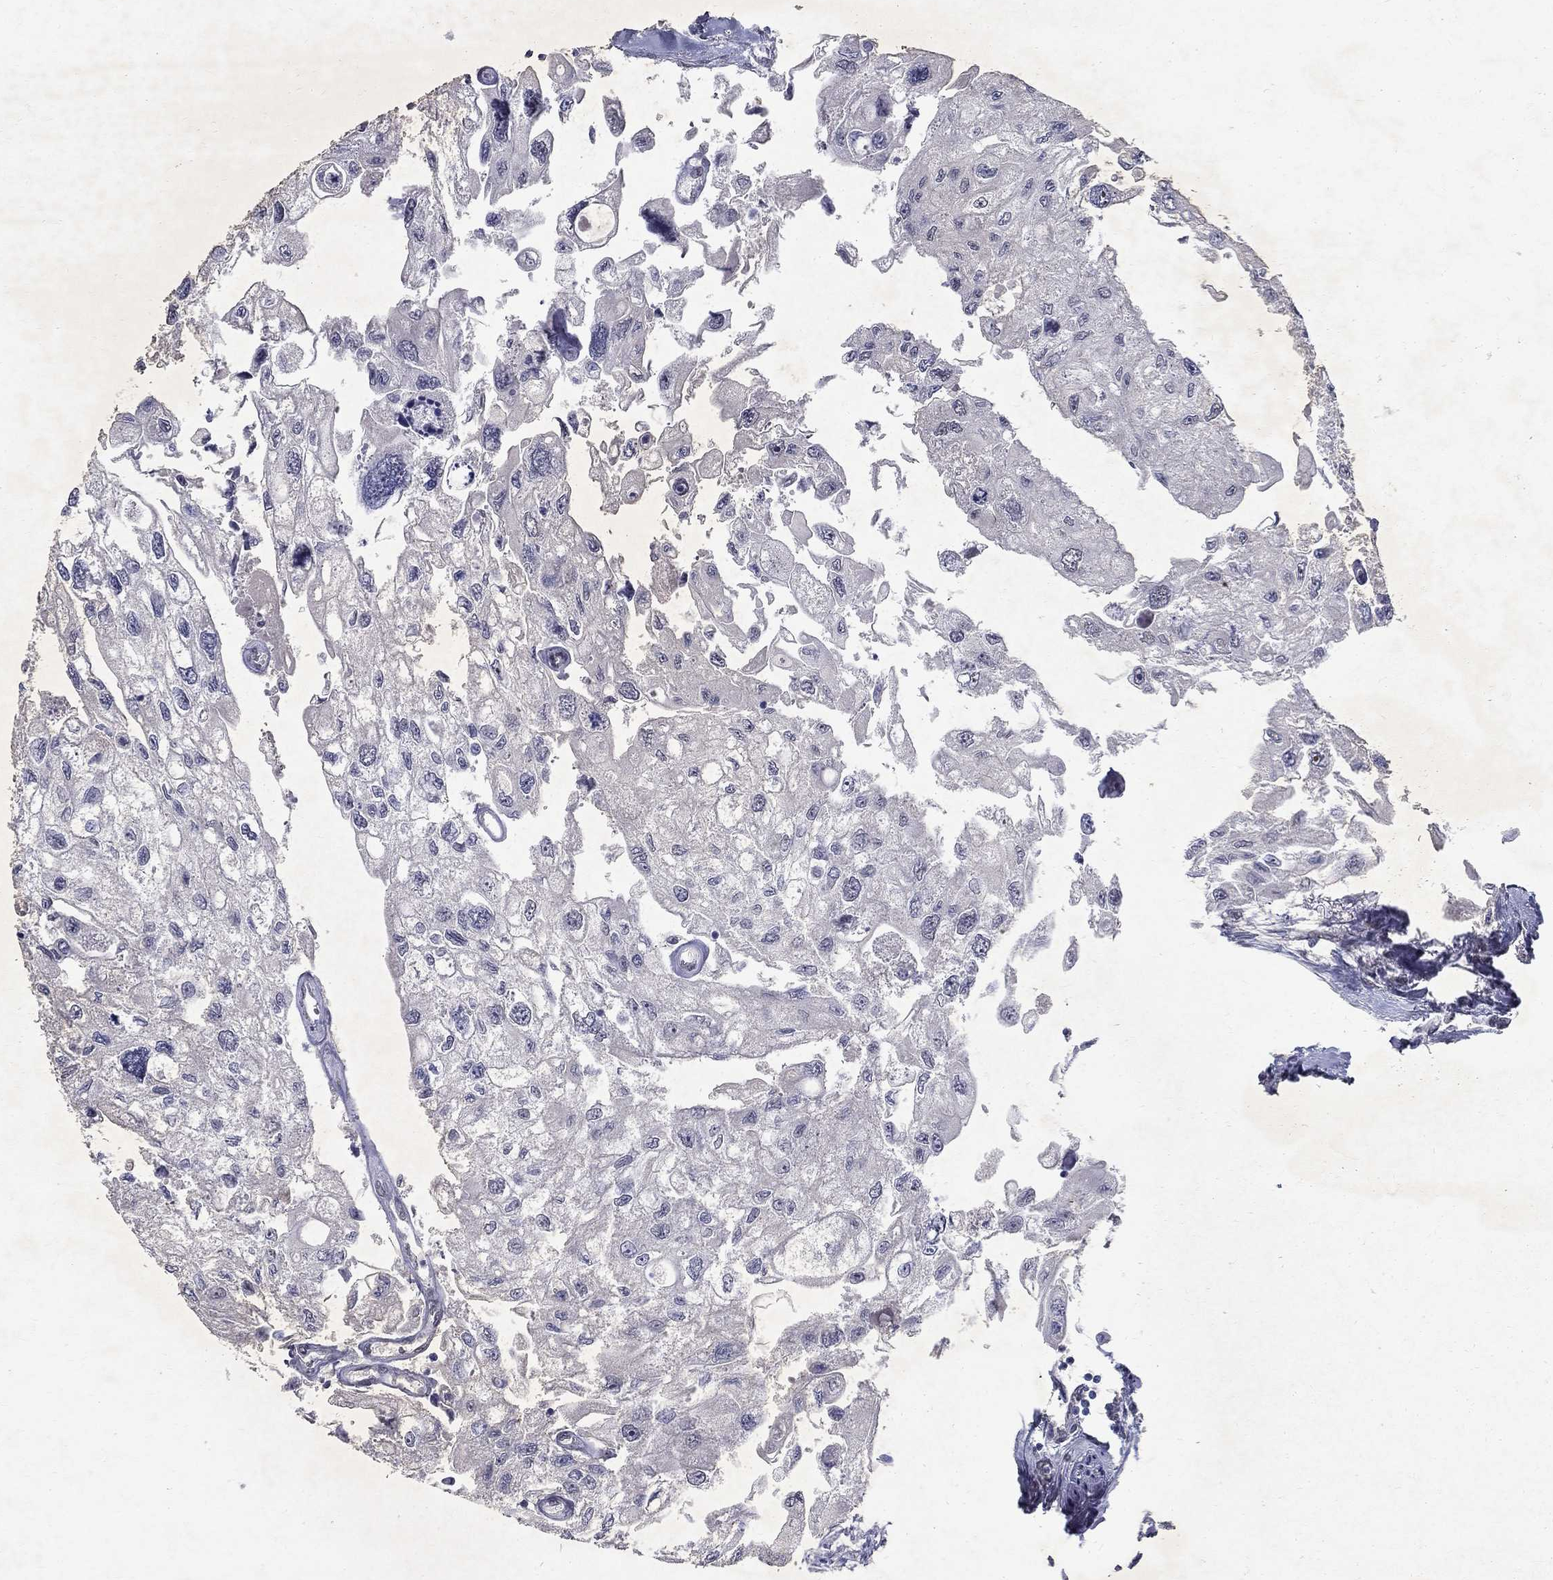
{"staining": {"intensity": "negative", "quantity": "none", "location": "none"}, "tissue": "urothelial cancer", "cell_type": "Tumor cells", "image_type": "cancer", "snomed": [{"axis": "morphology", "description": "Urothelial carcinoma, High grade"}, {"axis": "topography", "description": "Urinary bladder"}], "caption": "IHC image of neoplastic tissue: urothelial cancer stained with DAB (3,3'-diaminobenzidine) demonstrates no significant protein positivity in tumor cells.", "gene": "RBFOX1", "patient": {"sex": "male", "age": 59}}